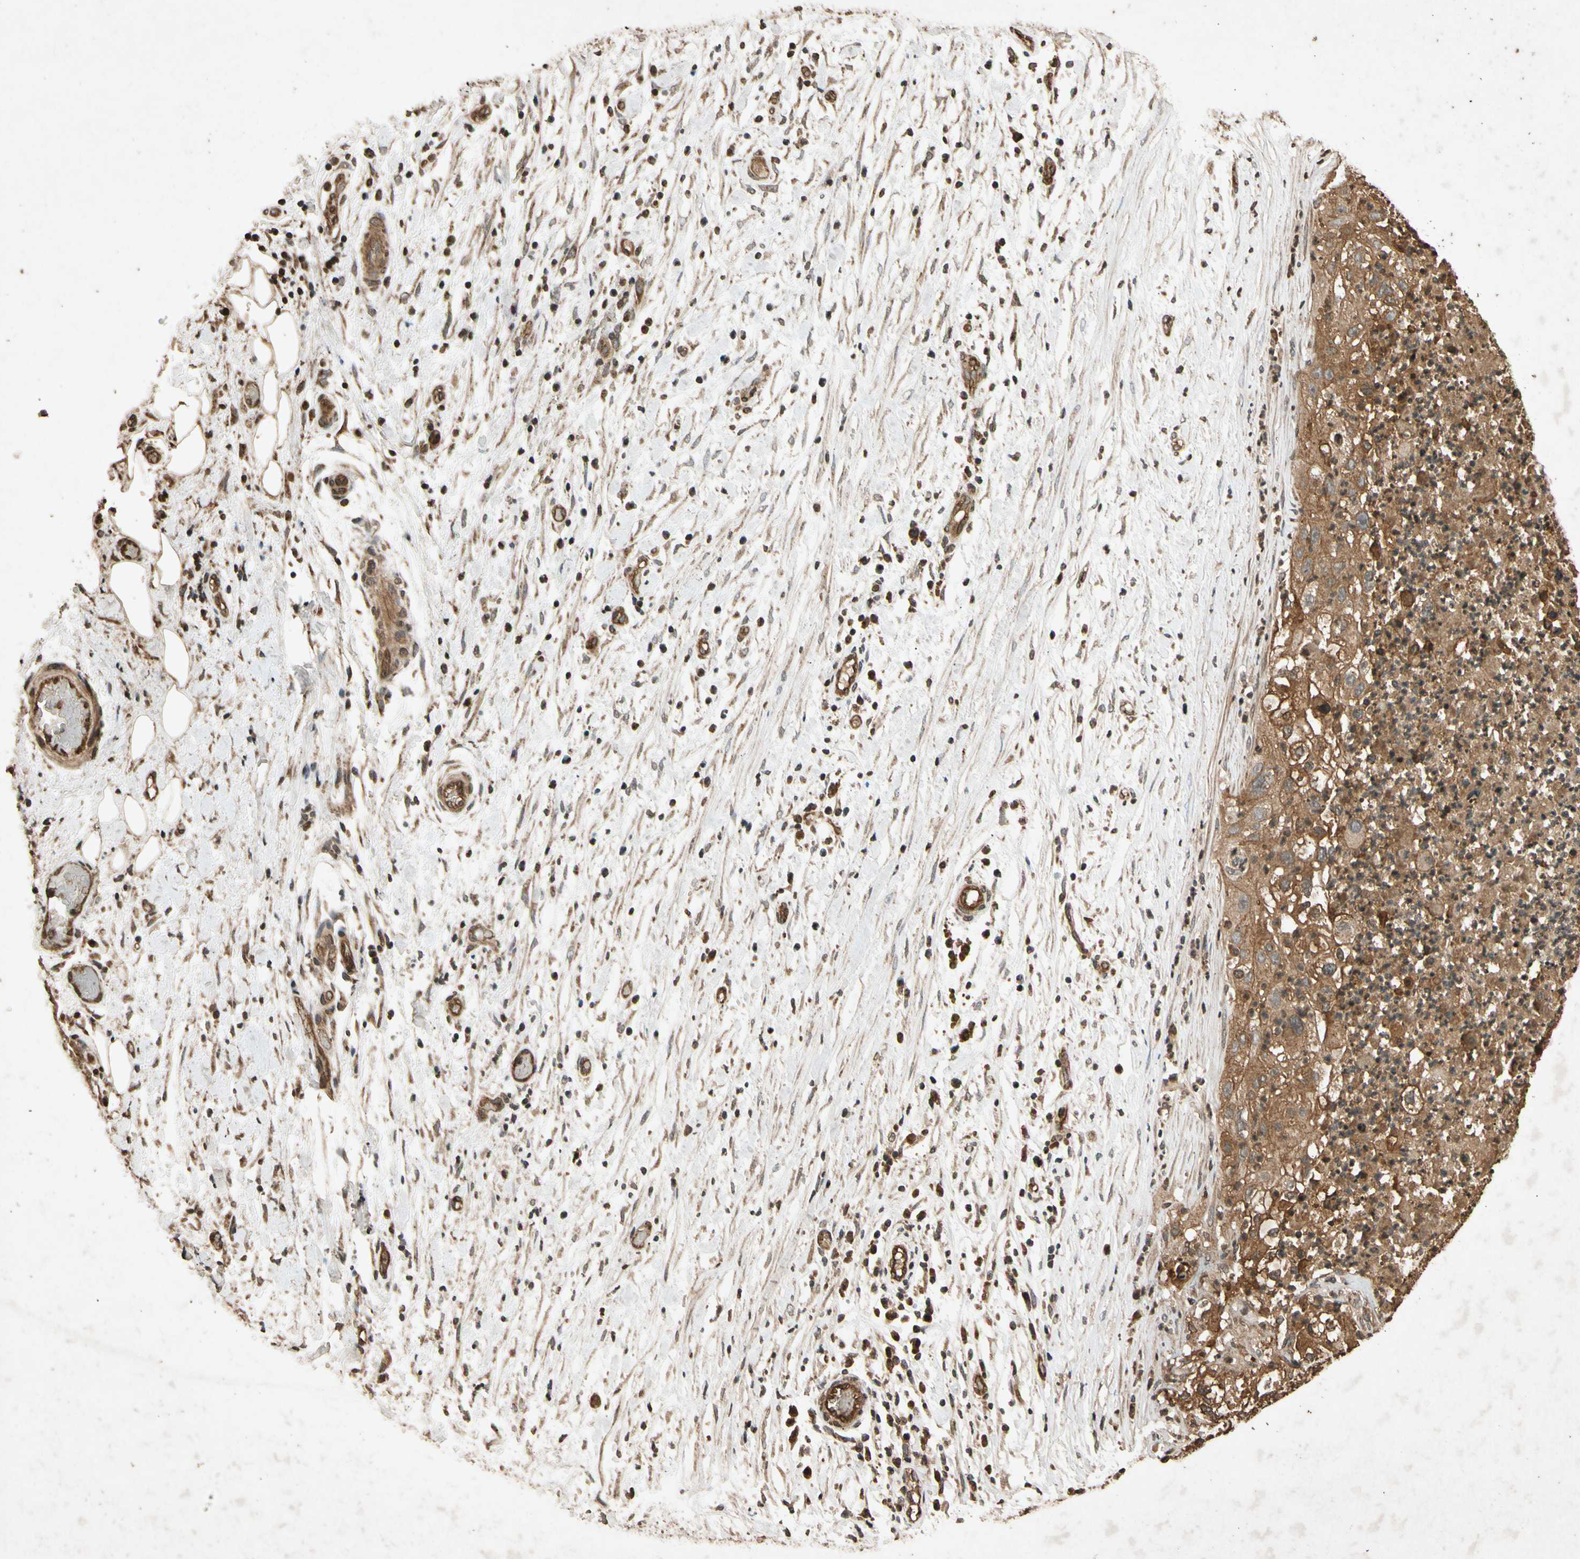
{"staining": {"intensity": "strong", "quantity": ">75%", "location": "cytoplasmic/membranous"}, "tissue": "lung cancer", "cell_type": "Tumor cells", "image_type": "cancer", "snomed": [{"axis": "morphology", "description": "Inflammation, NOS"}, {"axis": "morphology", "description": "Squamous cell carcinoma, NOS"}, {"axis": "topography", "description": "Lymph node"}, {"axis": "topography", "description": "Soft tissue"}, {"axis": "topography", "description": "Lung"}], "caption": "Human lung cancer (squamous cell carcinoma) stained with a protein marker reveals strong staining in tumor cells.", "gene": "TXN2", "patient": {"sex": "male", "age": 66}}